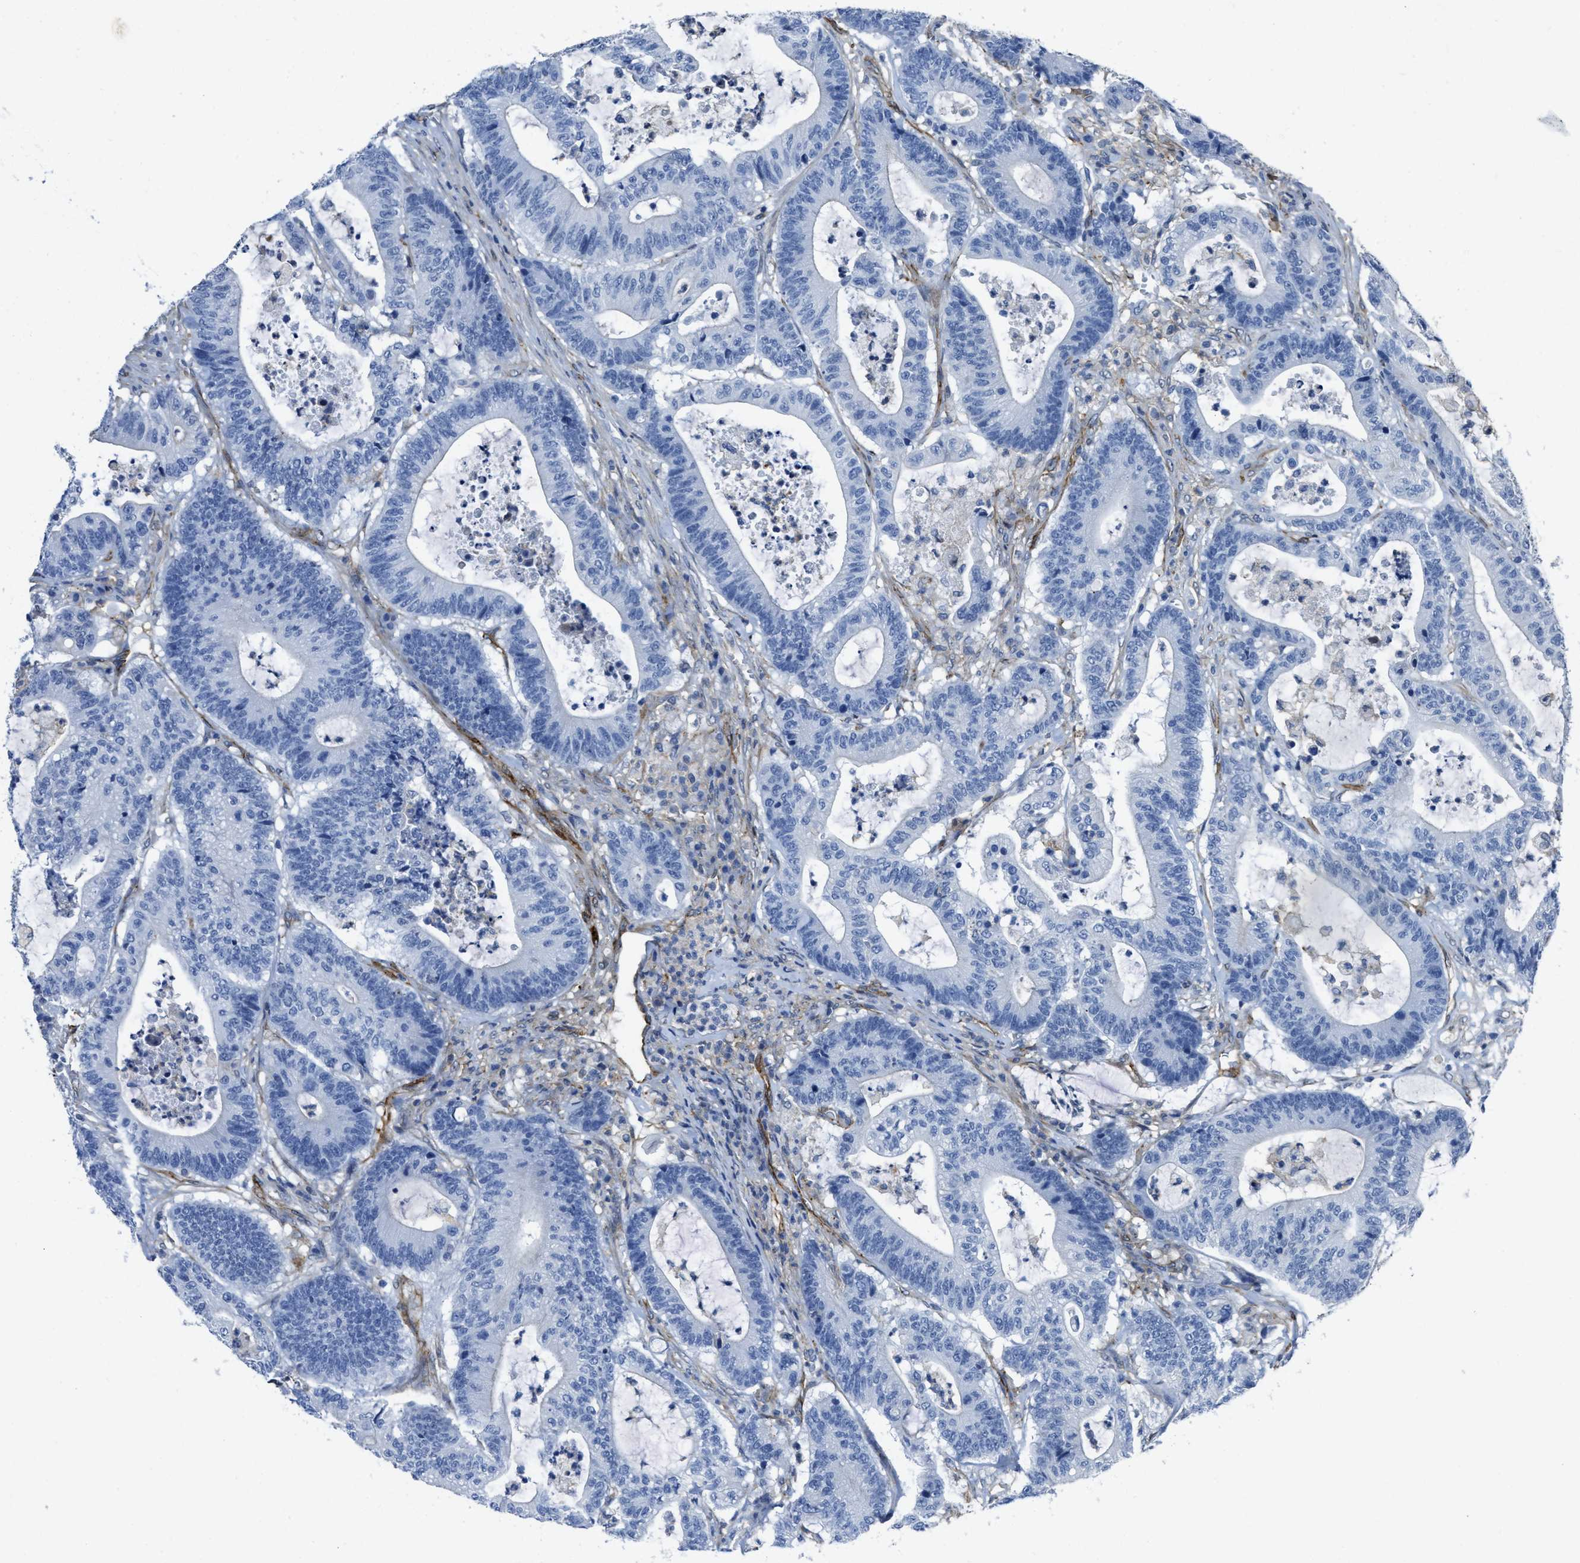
{"staining": {"intensity": "negative", "quantity": "none", "location": "none"}, "tissue": "colorectal cancer", "cell_type": "Tumor cells", "image_type": "cancer", "snomed": [{"axis": "morphology", "description": "Adenocarcinoma, NOS"}, {"axis": "topography", "description": "Colon"}], "caption": "A micrograph of colorectal adenocarcinoma stained for a protein exhibits no brown staining in tumor cells. (Brightfield microscopy of DAB IHC at high magnification).", "gene": "NAB1", "patient": {"sex": "female", "age": 84}}